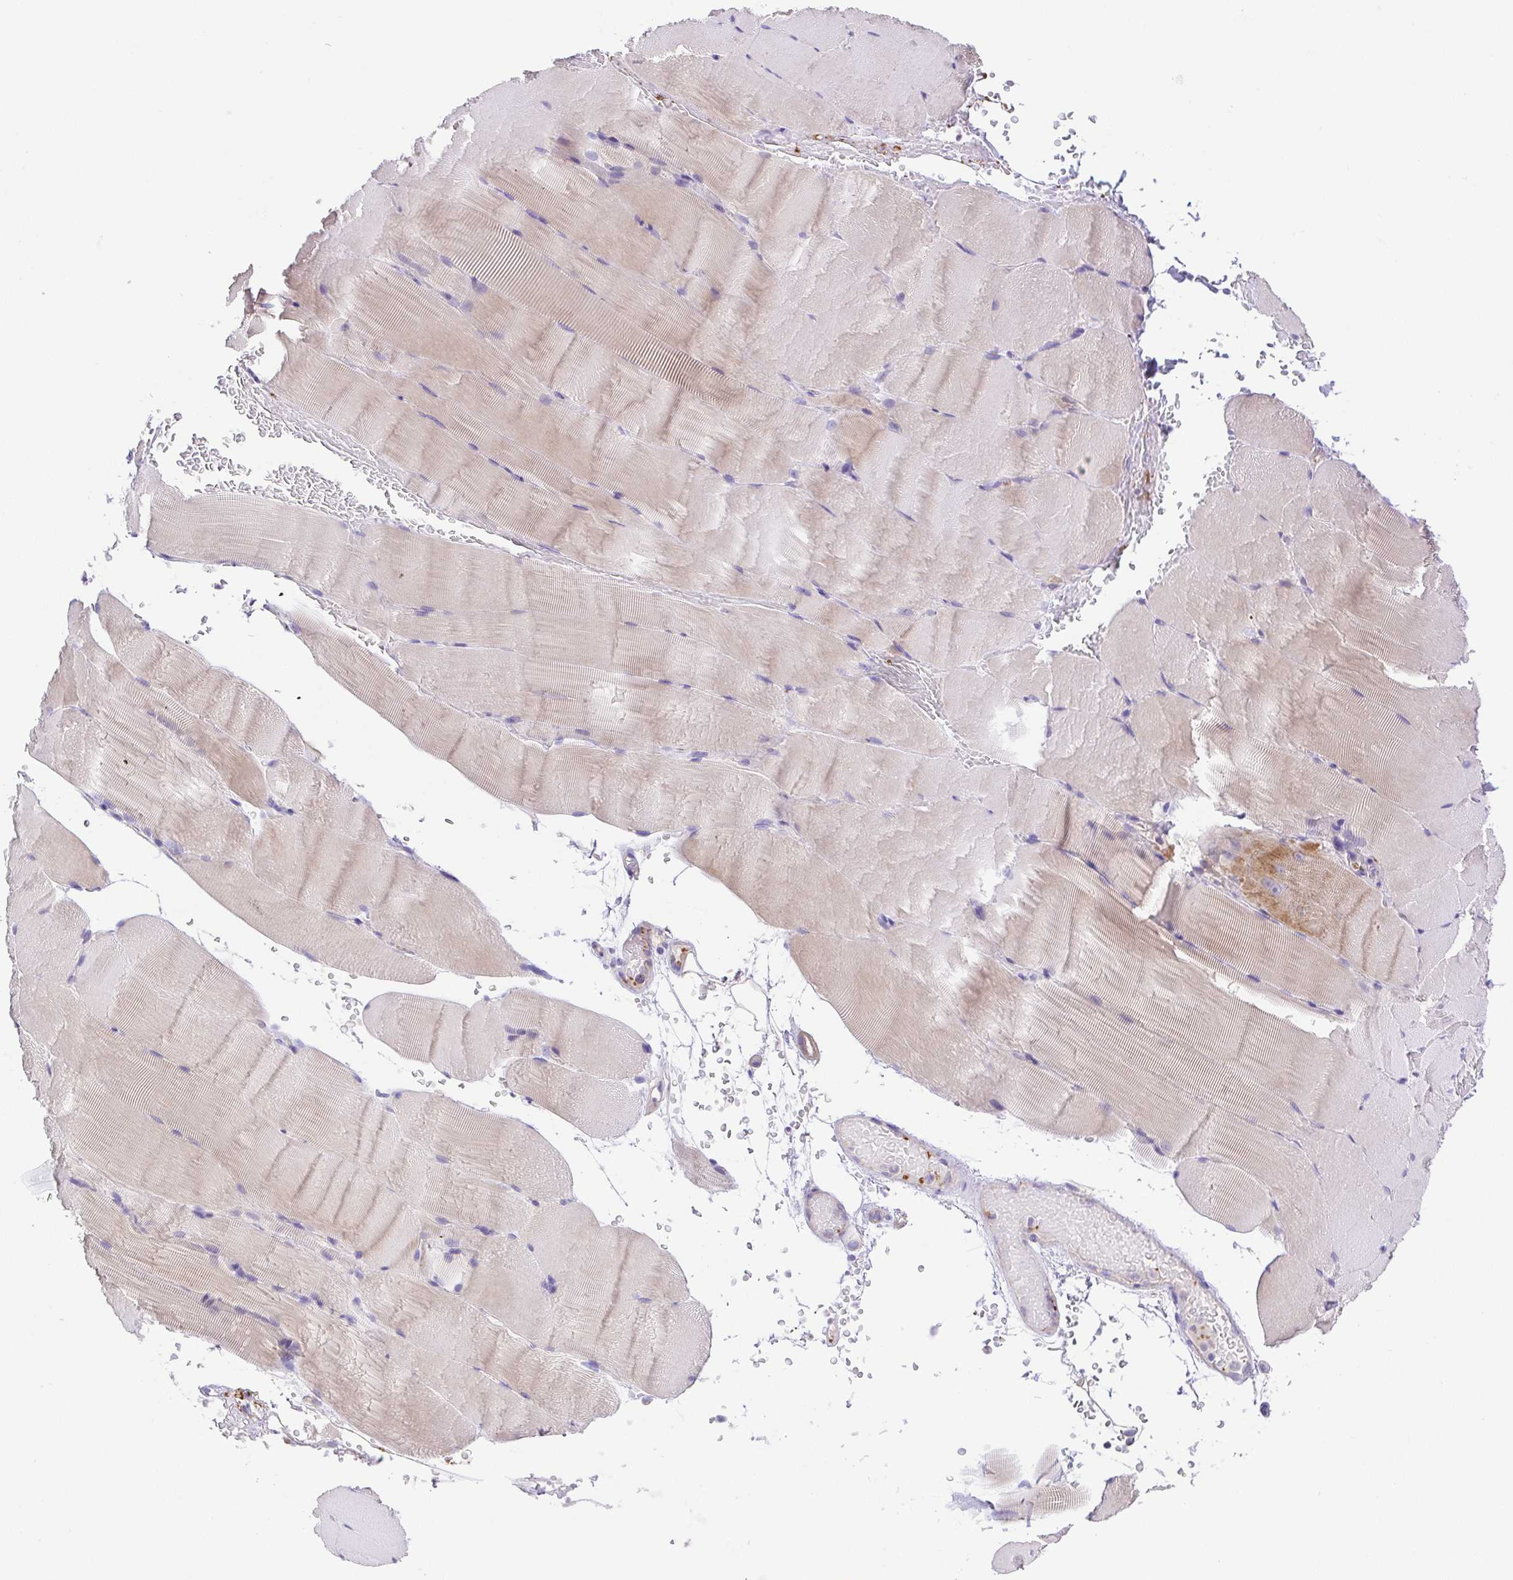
{"staining": {"intensity": "weak", "quantity": "<25%", "location": "cytoplasmic/membranous"}, "tissue": "skeletal muscle", "cell_type": "Myocytes", "image_type": "normal", "snomed": [{"axis": "morphology", "description": "Normal tissue, NOS"}, {"axis": "topography", "description": "Skeletal muscle"}], "caption": "Myocytes show no significant positivity in normal skeletal muscle. Brightfield microscopy of IHC stained with DAB (3,3'-diaminobenzidine) (brown) and hematoxylin (blue), captured at high magnification.", "gene": "PRR14L", "patient": {"sex": "female", "age": 37}}